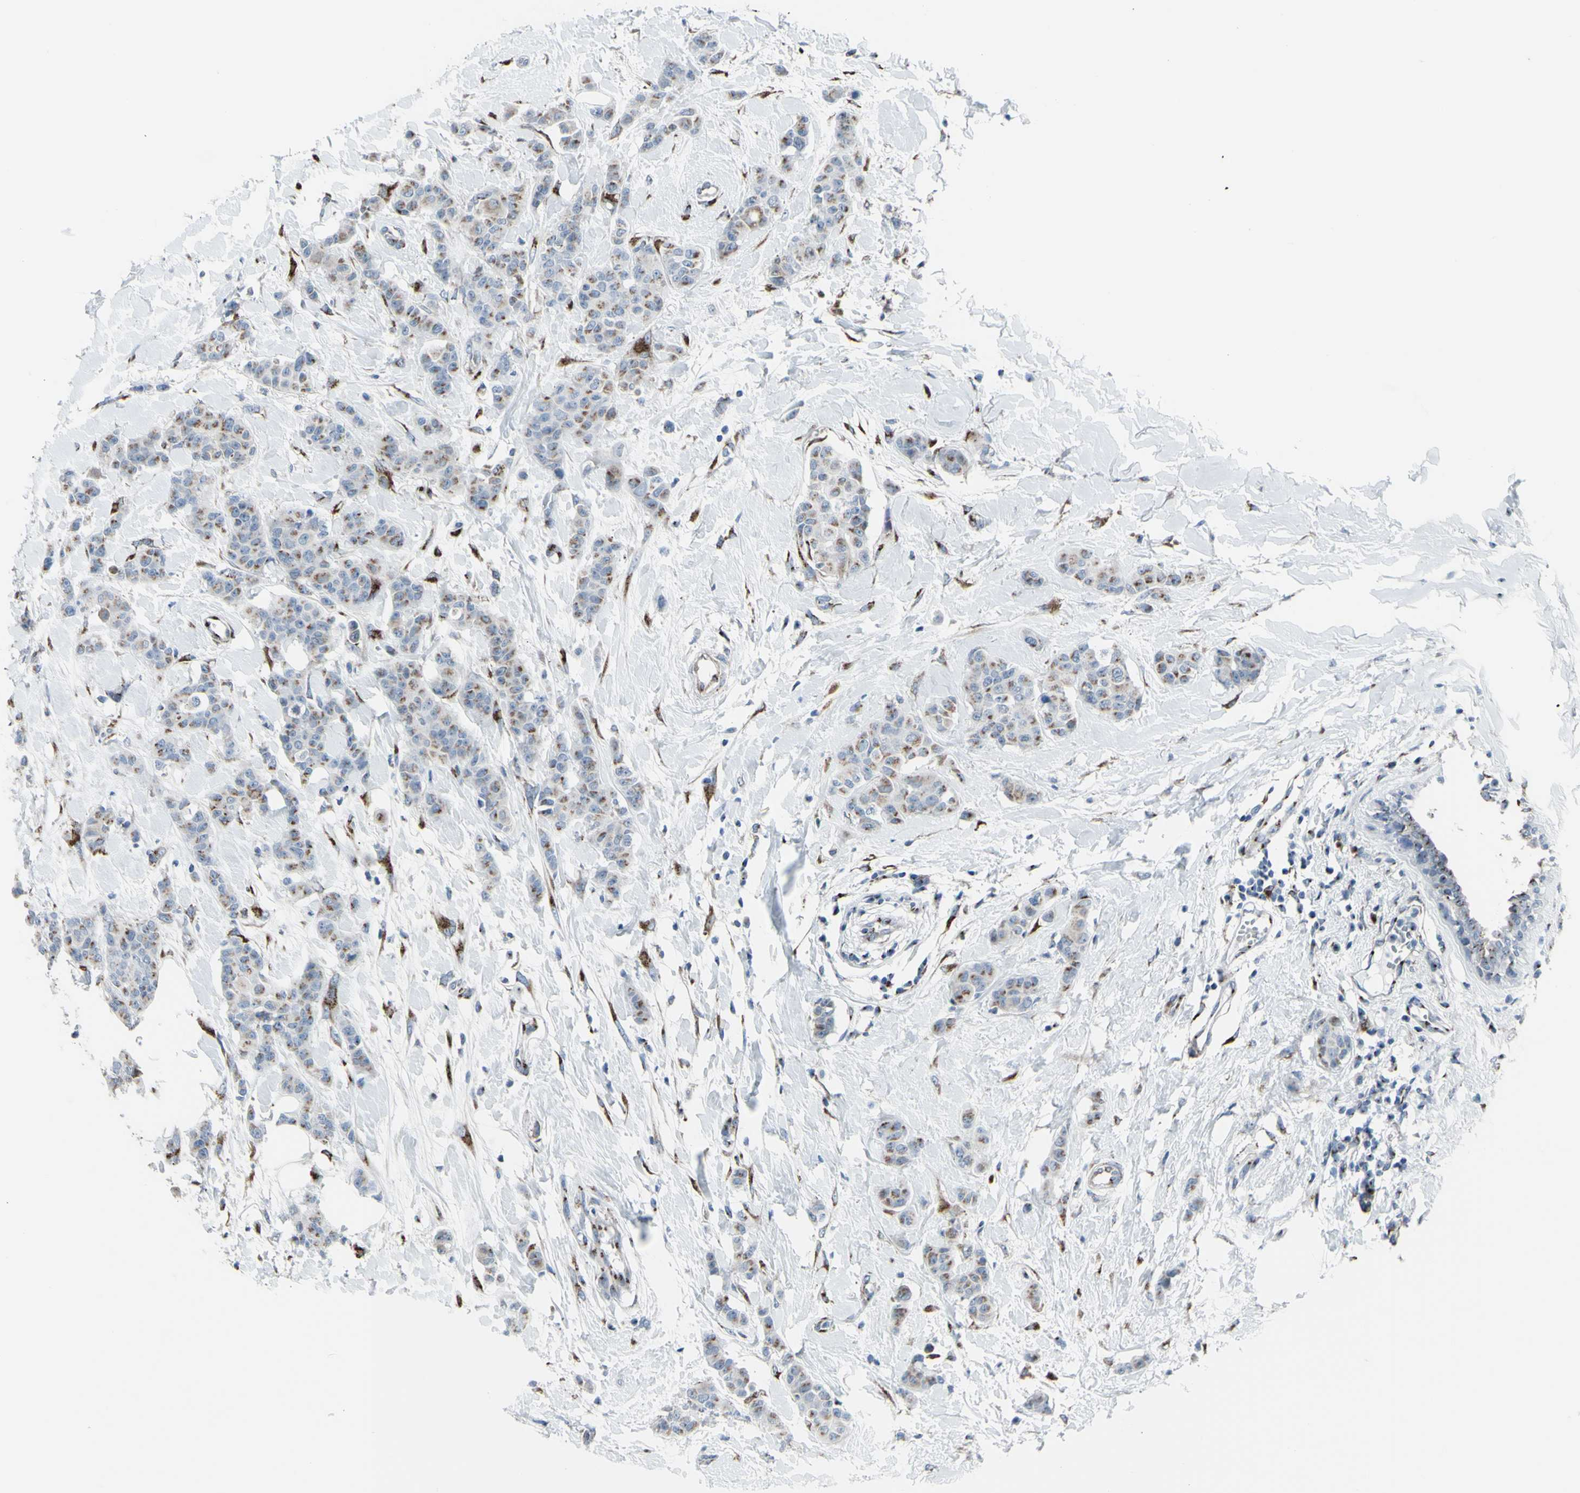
{"staining": {"intensity": "moderate", "quantity": "25%-75%", "location": "cytoplasmic/membranous"}, "tissue": "breast cancer", "cell_type": "Tumor cells", "image_type": "cancer", "snomed": [{"axis": "morphology", "description": "Normal tissue, NOS"}, {"axis": "morphology", "description": "Duct carcinoma"}, {"axis": "topography", "description": "Breast"}], "caption": "DAB immunohistochemical staining of human intraductal carcinoma (breast) shows moderate cytoplasmic/membranous protein staining in approximately 25%-75% of tumor cells.", "gene": "GLG1", "patient": {"sex": "female", "age": 40}}